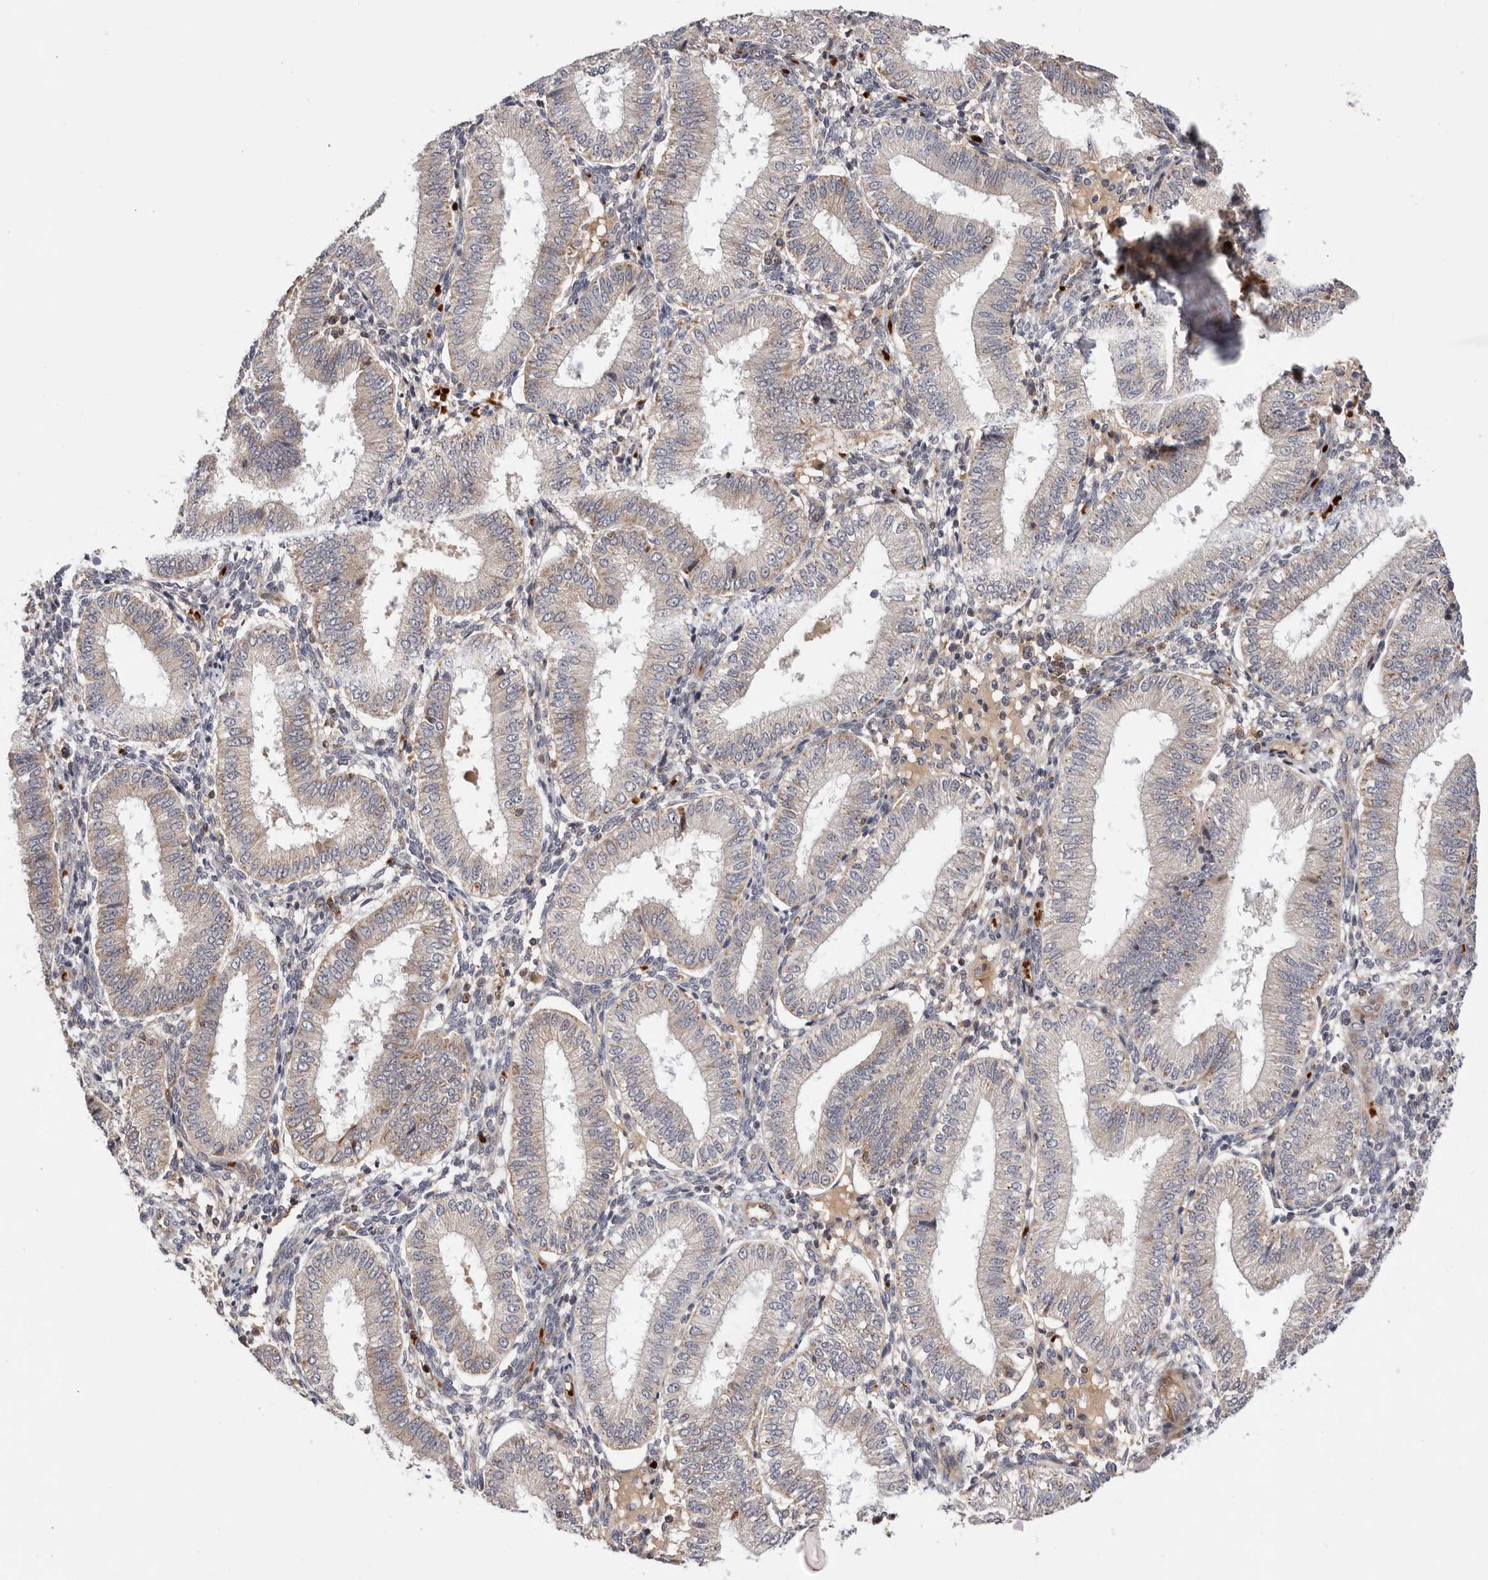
{"staining": {"intensity": "moderate", "quantity": "<25%", "location": "cytoplasmic/membranous"}, "tissue": "endometrium", "cell_type": "Cells in endometrial stroma", "image_type": "normal", "snomed": [{"axis": "morphology", "description": "Normal tissue, NOS"}, {"axis": "topography", "description": "Endometrium"}], "caption": "Protein positivity by IHC displays moderate cytoplasmic/membranous staining in about <25% of cells in endometrial stroma in unremarkable endometrium.", "gene": "RNF213", "patient": {"sex": "female", "age": 39}}